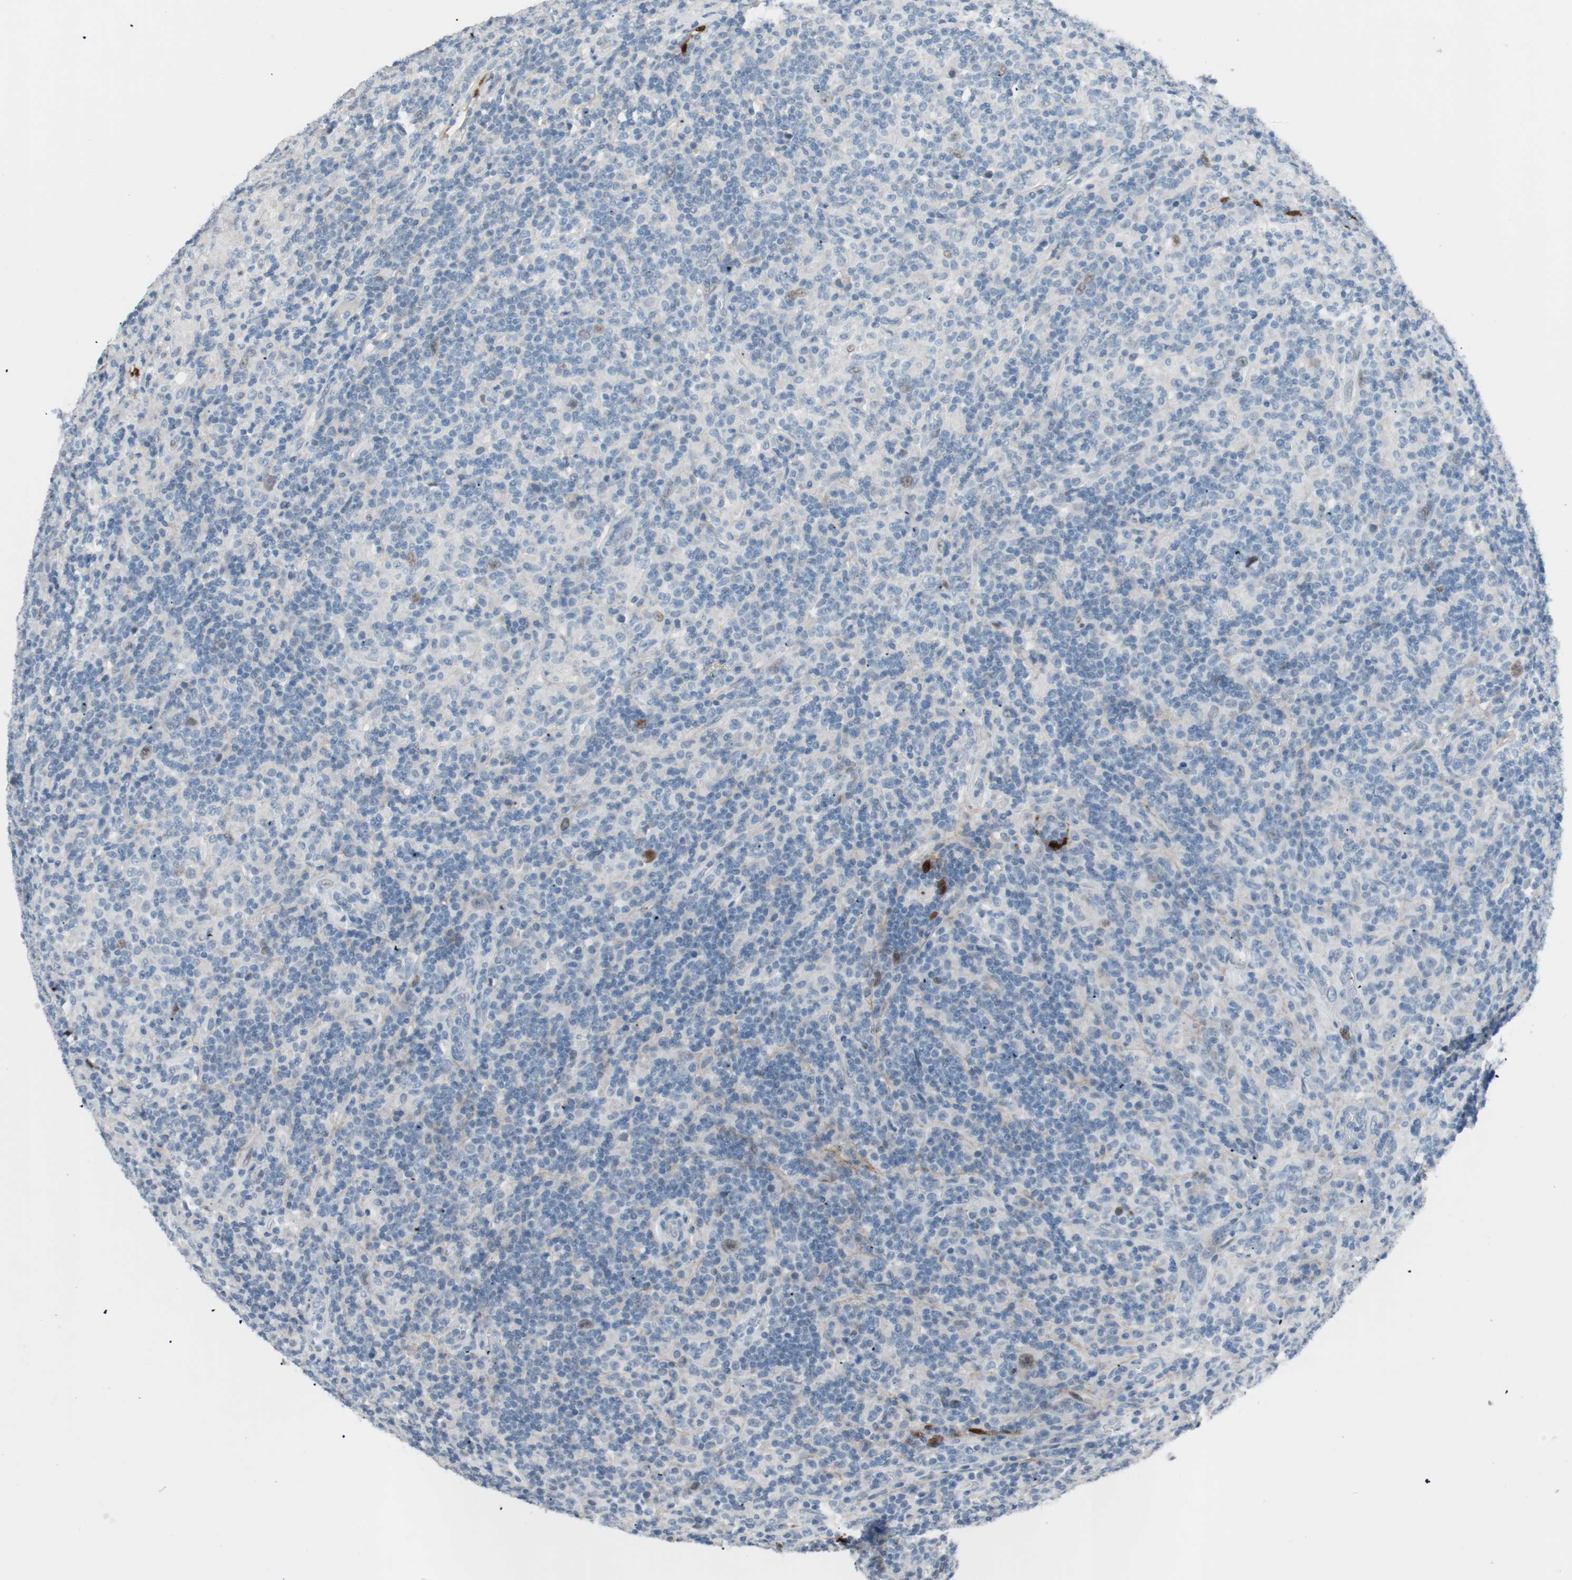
{"staining": {"intensity": "negative", "quantity": "none", "location": "none"}, "tissue": "lymphoma", "cell_type": "Tumor cells", "image_type": "cancer", "snomed": [{"axis": "morphology", "description": "Hodgkin's disease, NOS"}, {"axis": "topography", "description": "Lymph node"}], "caption": "Immunohistochemistry image of lymphoma stained for a protein (brown), which reveals no staining in tumor cells.", "gene": "FOSL1", "patient": {"sex": "male", "age": 70}}